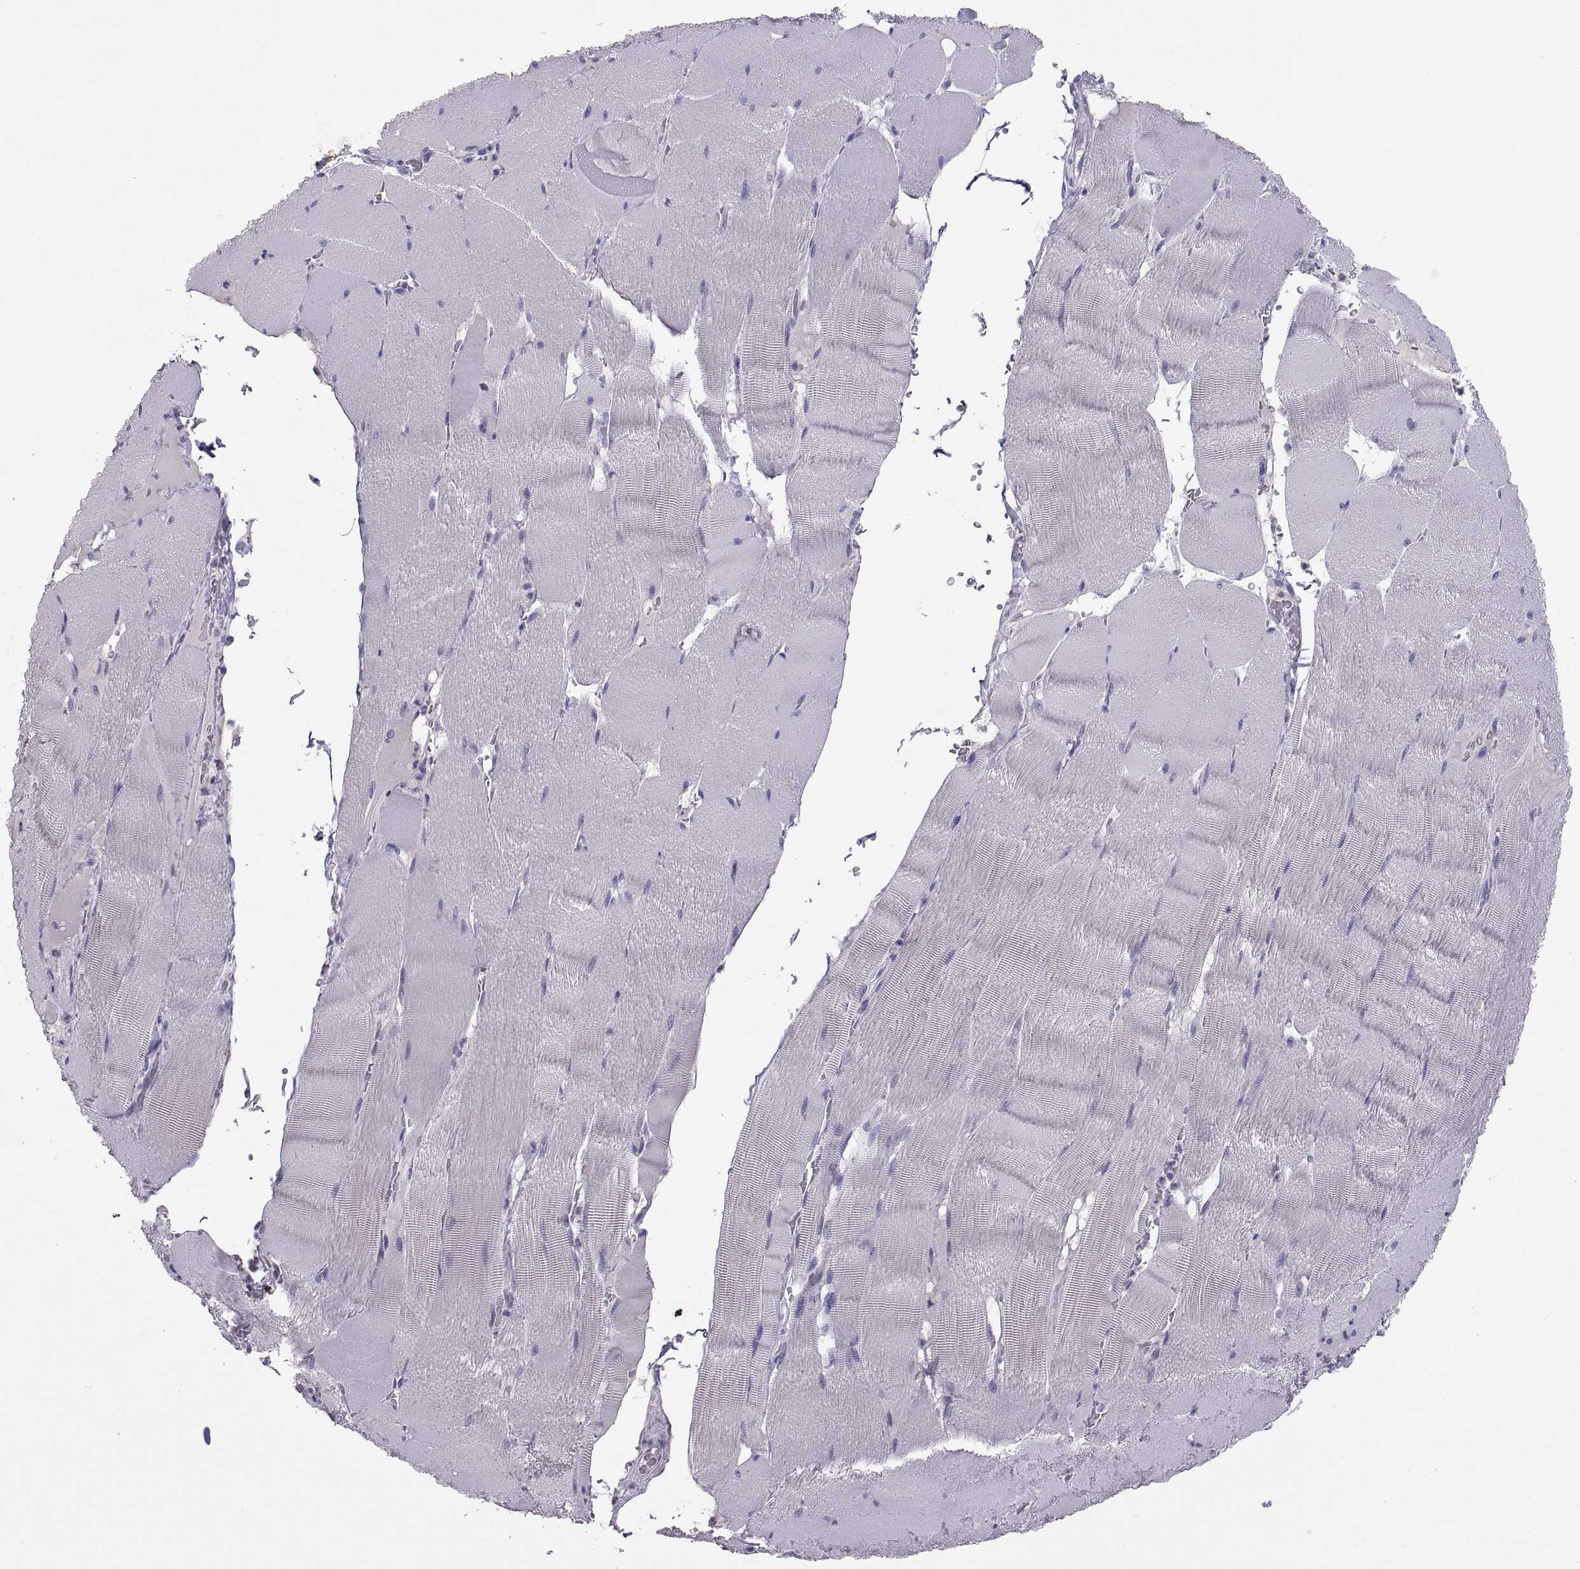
{"staining": {"intensity": "negative", "quantity": "none", "location": "none"}, "tissue": "skeletal muscle", "cell_type": "Myocytes", "image_type": "normal", "snomed": [{"axis": "morphology", "description": "Normal tissue, NOS"}, {"axis": "topography", "description": "Skeletal muscle"}], "caption": "The histopathology image demonstrates no staining of myocytes in unremarkable skeletal muscle.", "gene": "SOX21", "patient": {"sex": "male", "age": 56}}